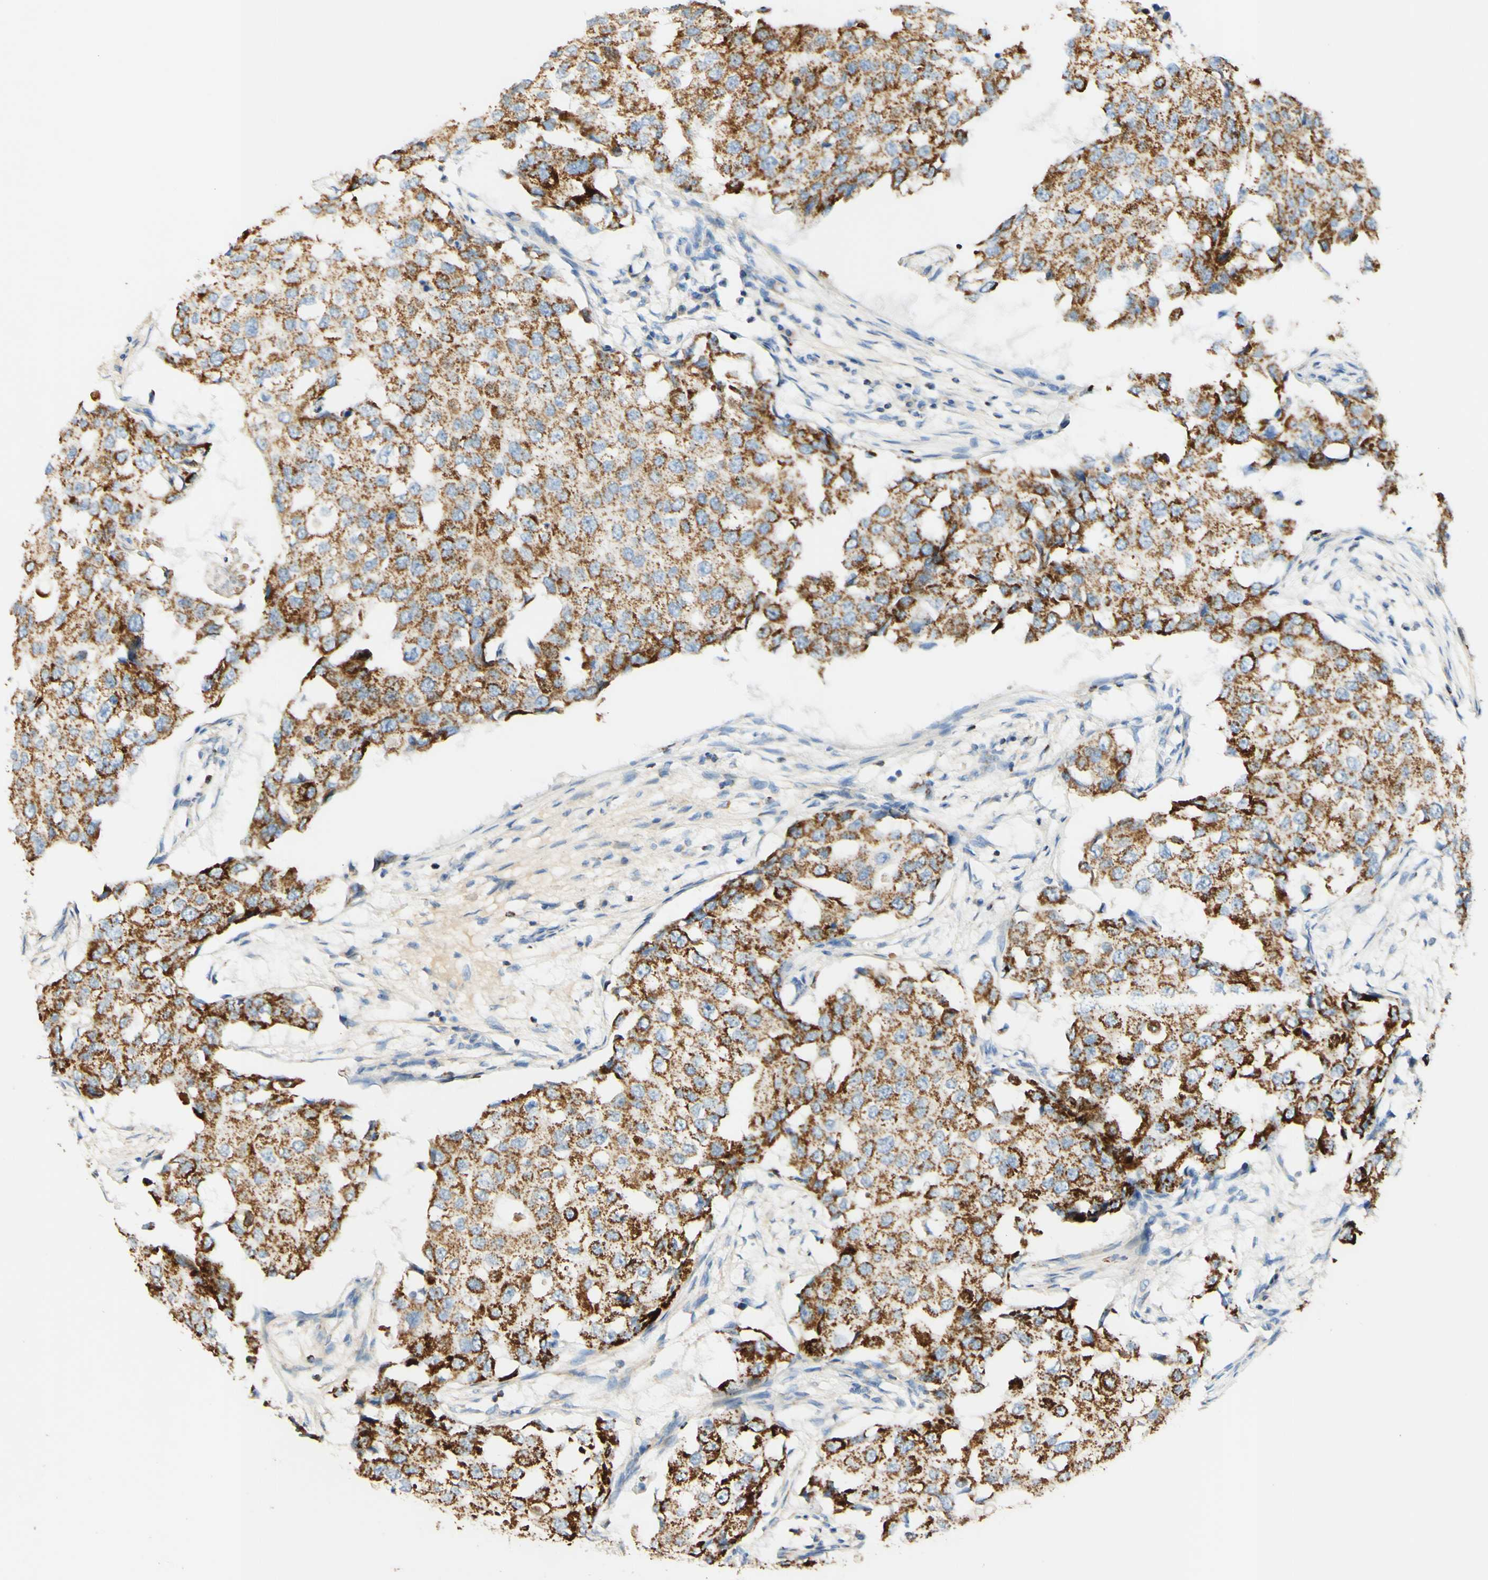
{"staining": {"intensity": "moderate", "quantity": ">75%", "location": "cytoplasmic/membranous"}, "tissue": "breast cancer", "cell_type": "Tumor cells", "image_type": "cancer", "snomed": [{"axis": "morphology", "description": "Duct carcinoma"}, {"axis": "topography", "description": "Breast"}], "caption": "Breast cancer was stained to show a protein in brown. There is medium levels of moderate cytoplasmic/membranous expression in approximately >75% of tumor cells. The staining is performed using DAB brown chromogen to label protein expression. The nuclei are counter-stained blue using hematoxylin.", "gene": "OXCT1", "patient": {"sex": "female", "age": 27}}